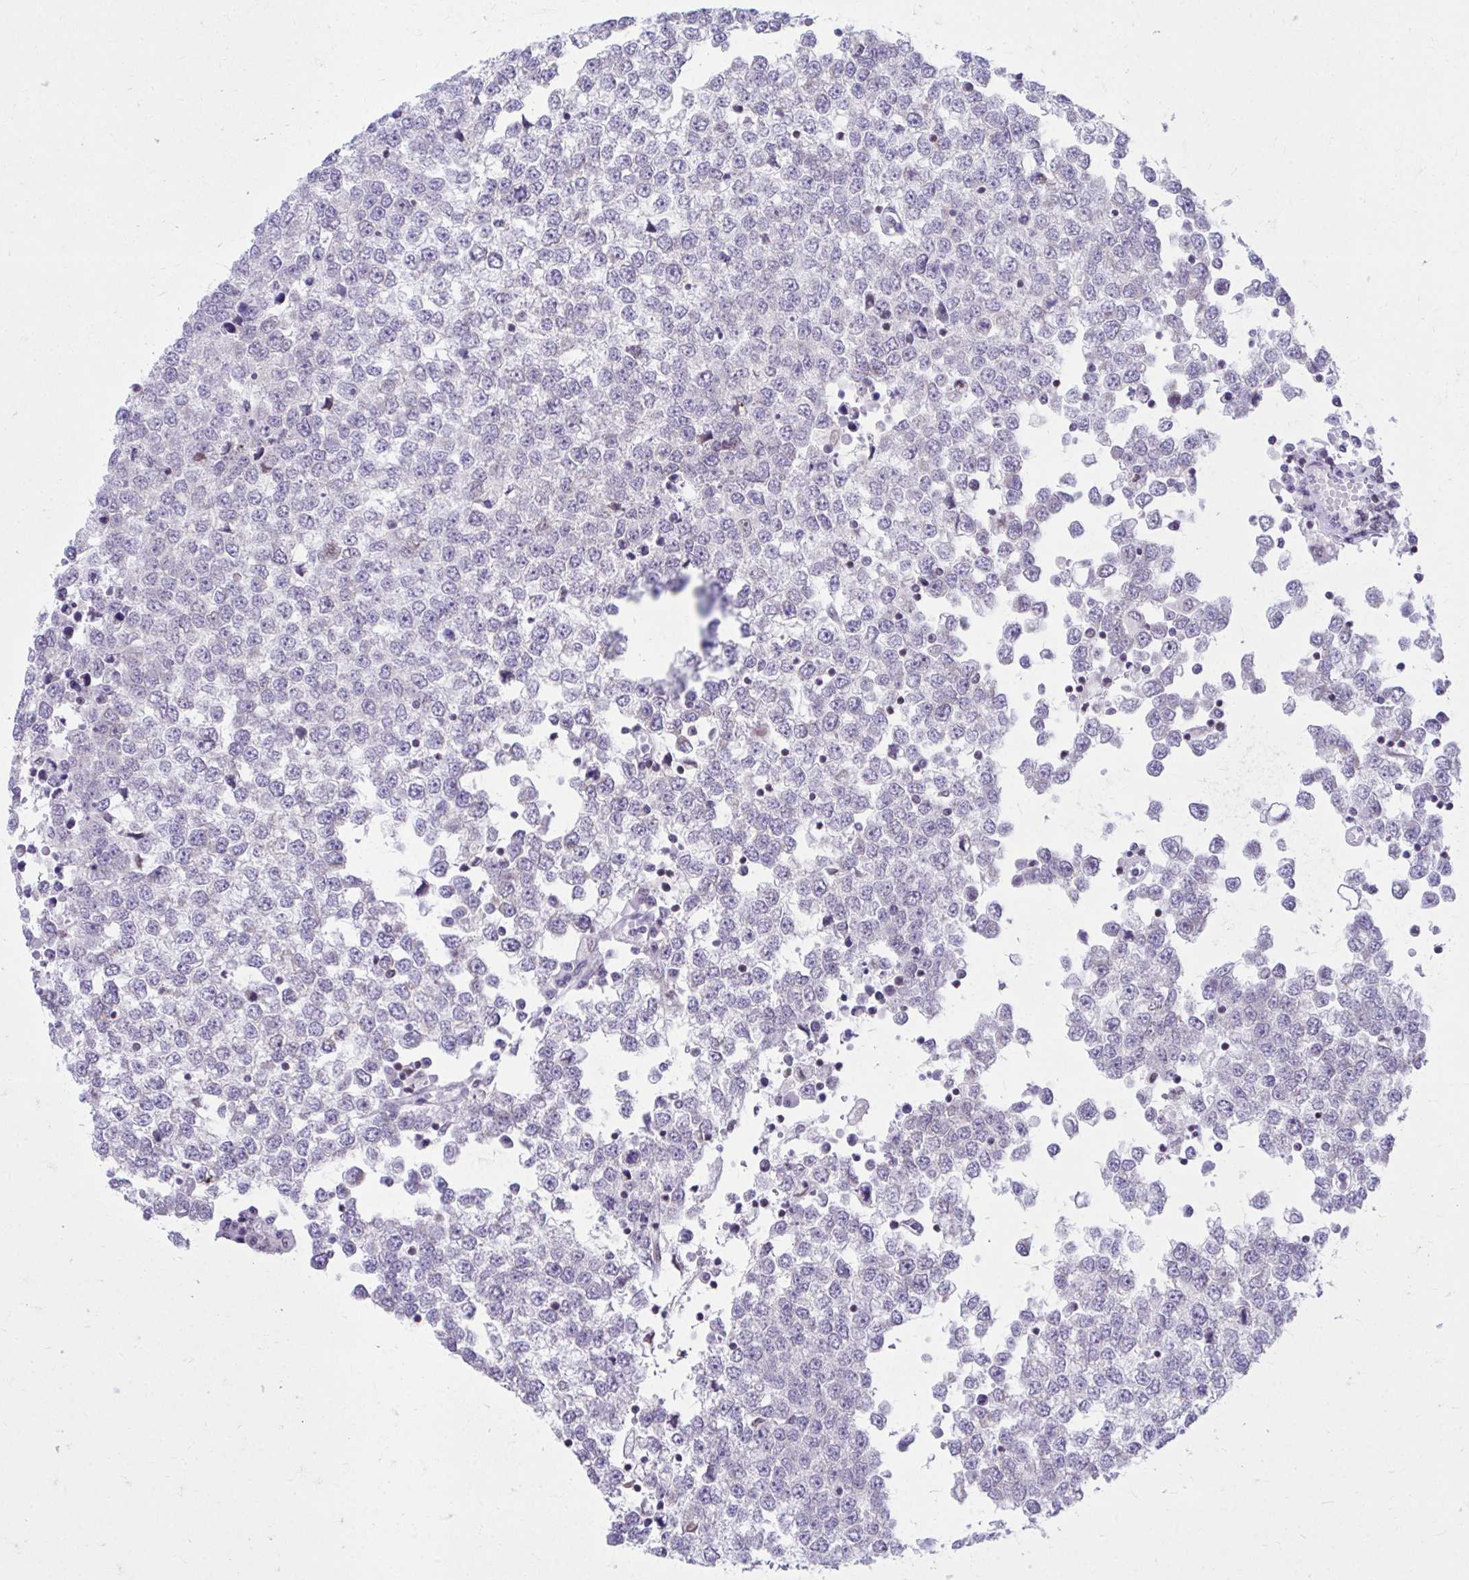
{"staining": {"intensity": "negative", "quantity": "none", "location": "none"}, "tissue": "testis cancer", "cell_type": "Tumor cells", "image_type": "cancer", "snomed": [{"axis": "morphology", "description": "Seminoma, NOS"}, {"axis": "topography", "description": "Testis"}], "caption": "Tumor cells show no significant protein staining in testis cancer (seminoma). The staining is performed using DAB brown chromogen with nuclei counter-stained in using hematoxylin.", "gene": "OR7A5", "patient": {"sex": "male", "age": 65}}